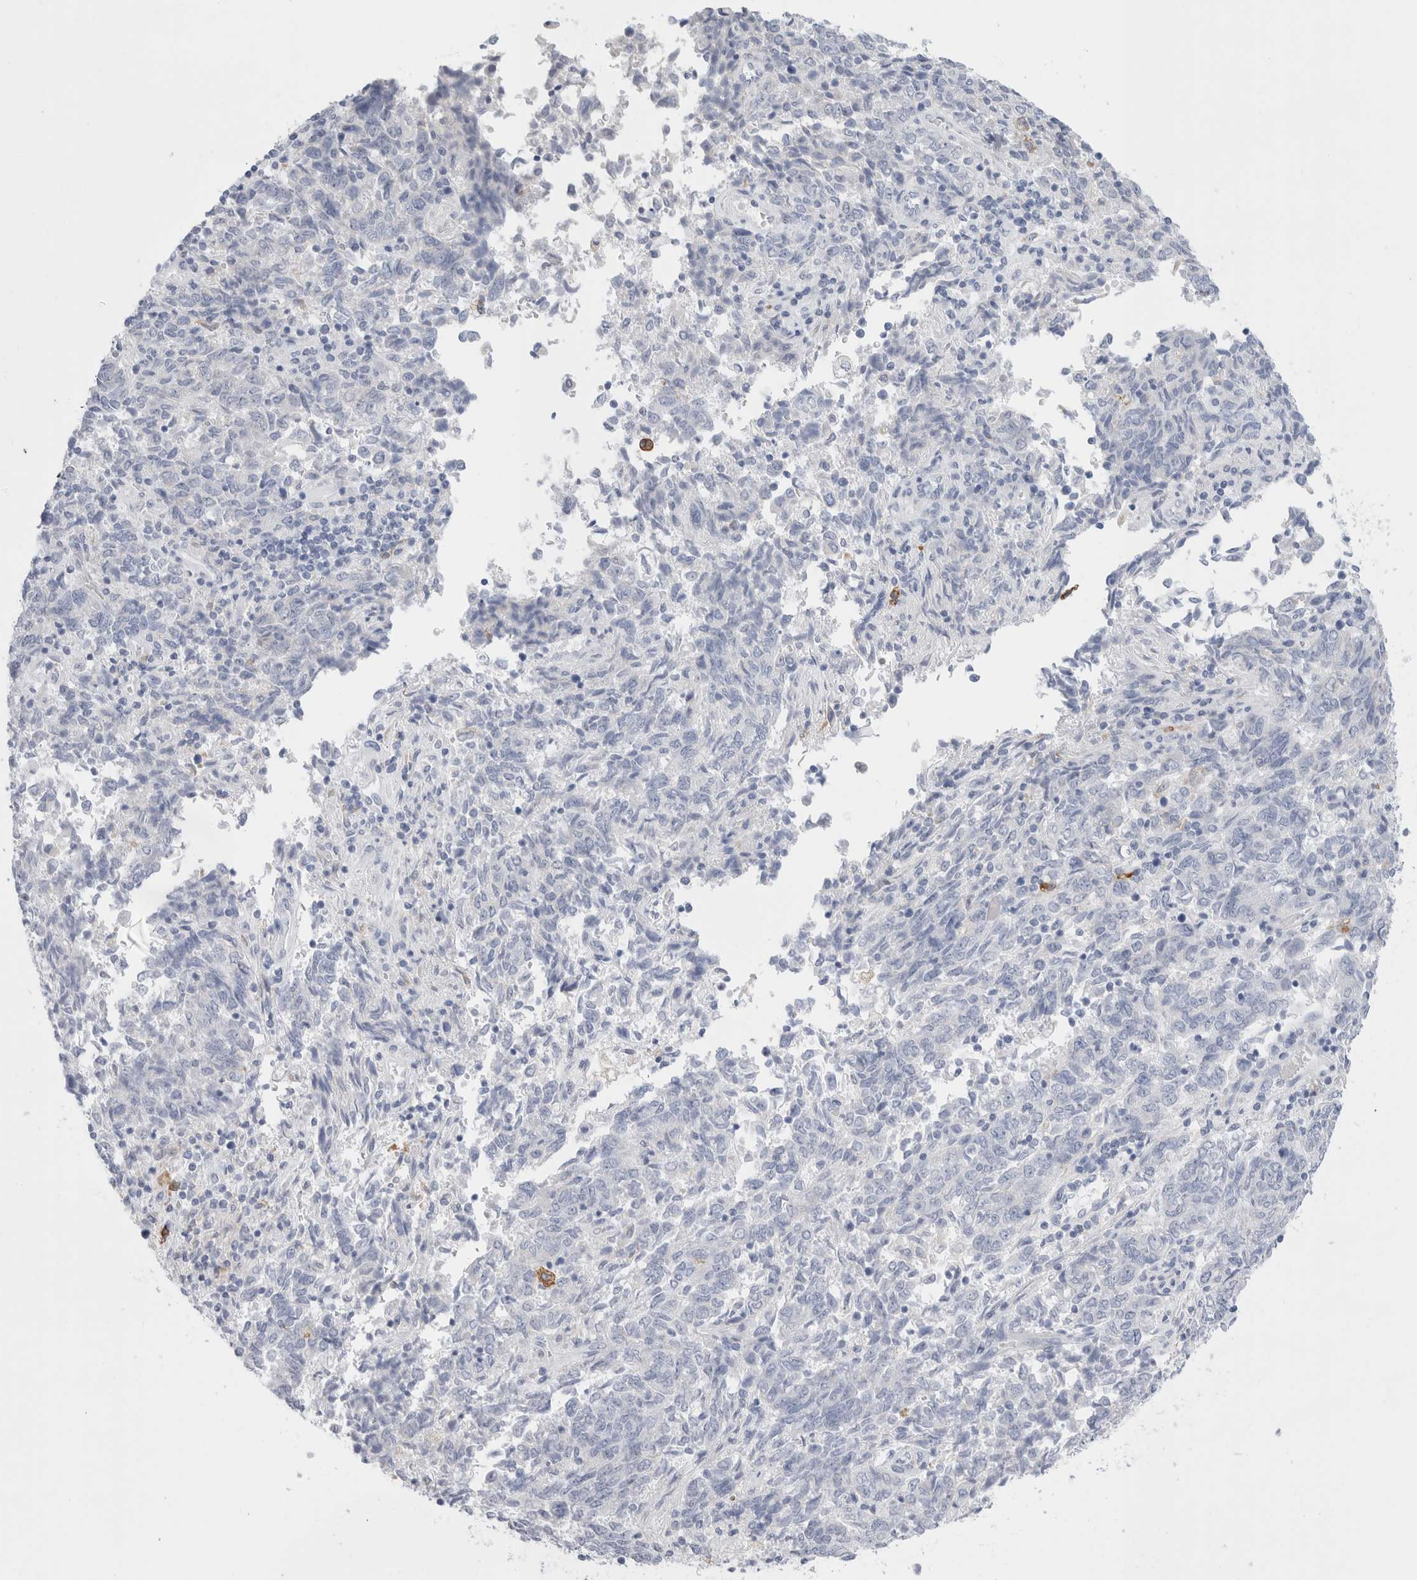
{"staining": {"intensity": "negative", "quantity": "none", "location": "none"}, "tissue": "endometrial cancer", "cell_type": "Tumor cells", "image_type": "cancer", "snomed": [{"axis": "morphology", "description": "Adenocarcinoma, NOS"}, {"axis": "topography", "description": "Endometrium"}], "caption": "Tumor cells are negative for brown protein staining in endometrial cancer (adenocarcinoma). (Stains: DAB (3,3'-diaminobenzidine) IHC with hematoxylin counter stain, Microscopy: brightfield microscopy at high magnification).", "gene": "MUC15", "patient": {"sex": "female", "age": 80}}